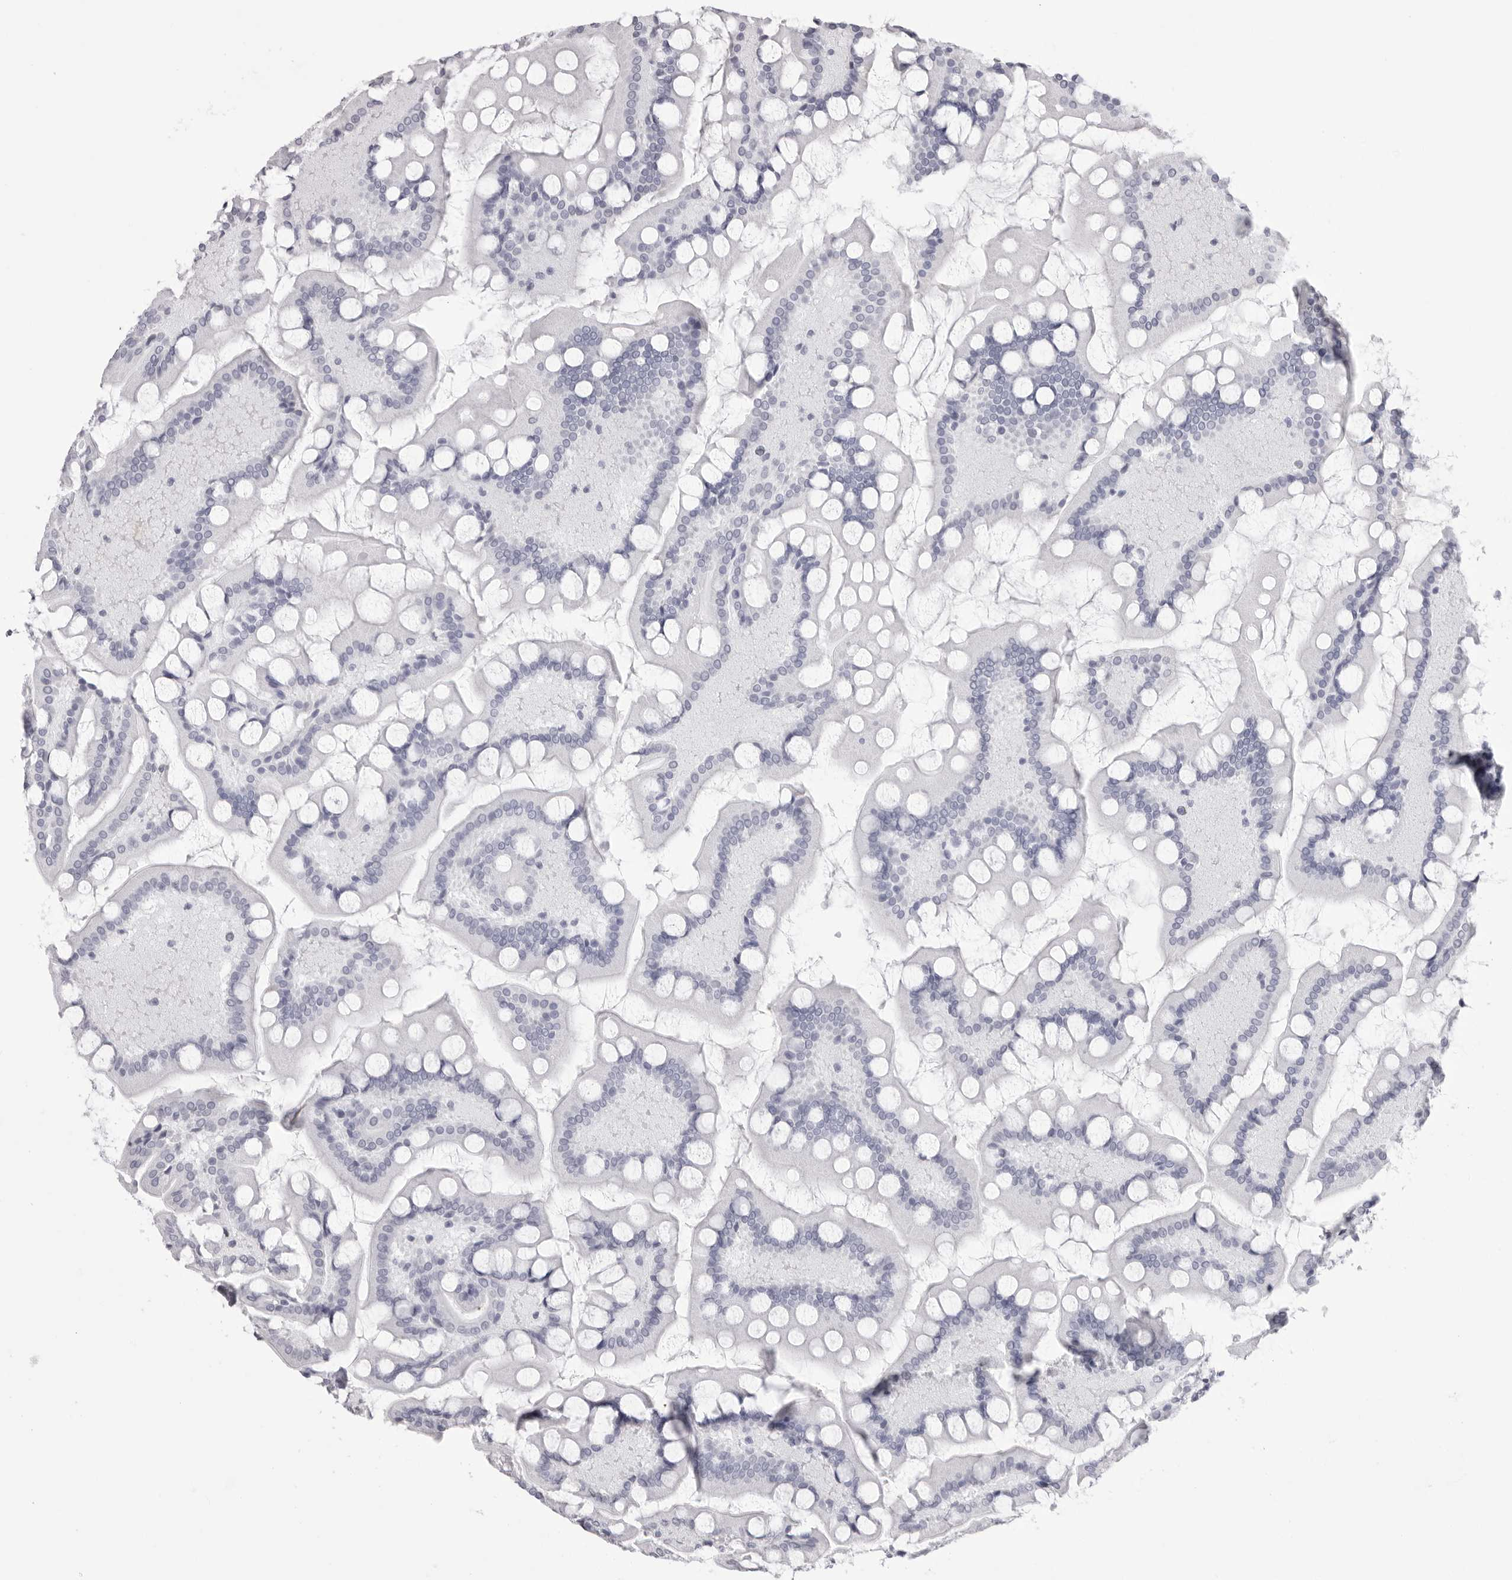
{"staining": {"intensity": "negative", "quantity": "none", "location": "none"}, "tissue": "small intestine", "cell_type": "Glandular cells", "image_type": "normal", "snomed": [{"axis": "morphology", "description": "Normal tissue, NOS"}, {"axis": "topography", "description": "Small intestine"}], "caption": "High power microscopy image of an immunohistochemistry micrograph of normal small intestine, revealing no significant positivity in glandular cells.", "gene": "TMOD4", "patient": {"sex": "male", "age": 41}}